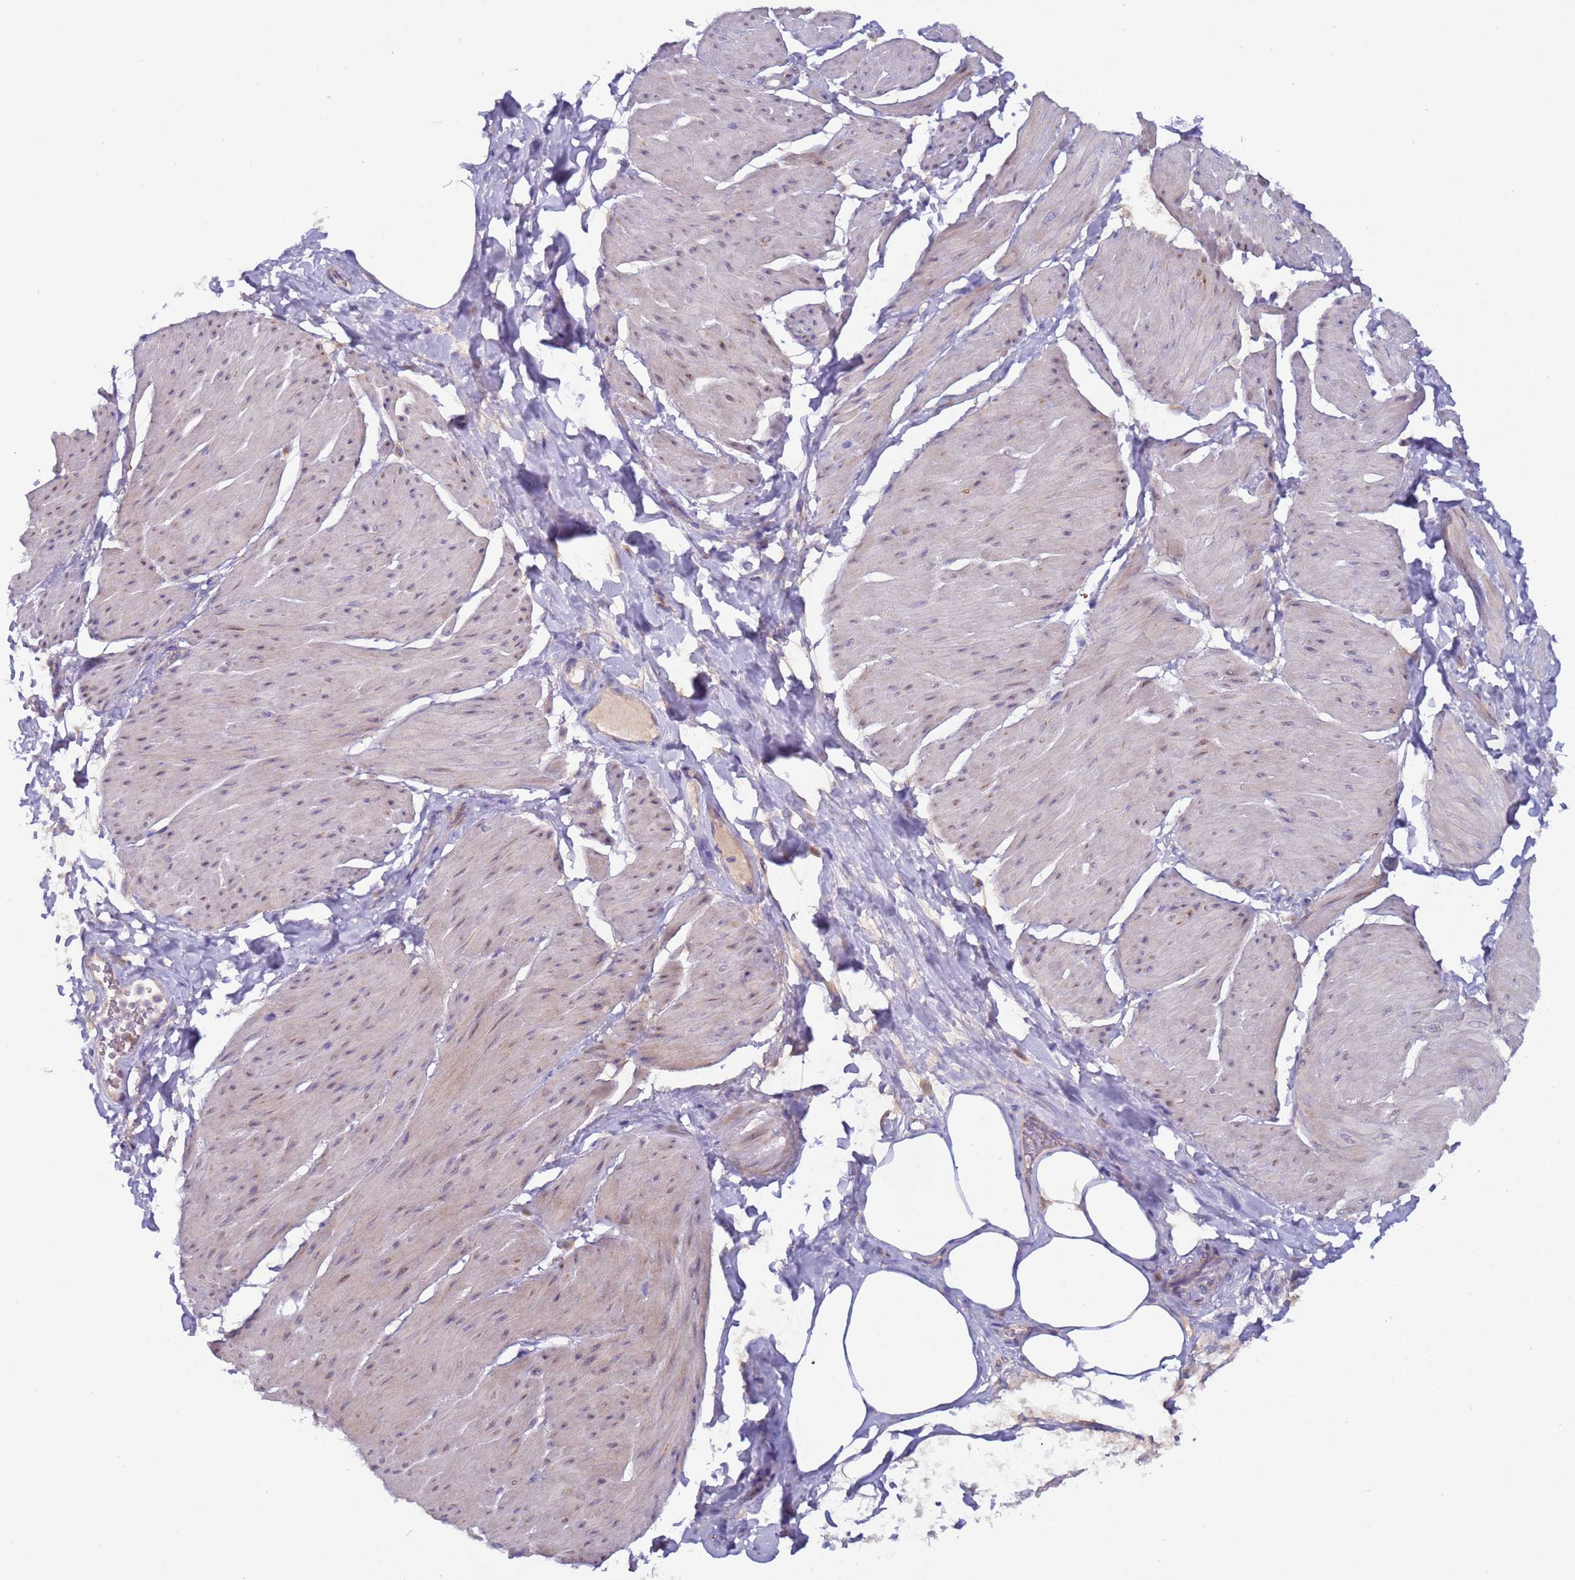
{"staining": {"intensity": "weak", "quantity": "<25%", "location": "cytoplasmic/membranous"}, "tissue": "smooth muscle", "cell_type": "Smooth muscle cells", "image_type": "normal", "snomed": [{"axis": "morphology", "description": "Urothelial carcinoma, High grade"}, {"axis": "topography", "description": "Urinary bladder"}], "caption": "Smooth muscle was stained to show a protein in brown. There is no significant staining in smooth muscle cells. (Stains: DAB (3,3'-diaminobenzidine) immunohistochemistry with hematoxylin counter stain, Microscopy: brightfield microscopy at high magnification).", "gene": "UQCRQ", "patient": {"sex": "male", "age": 46}}